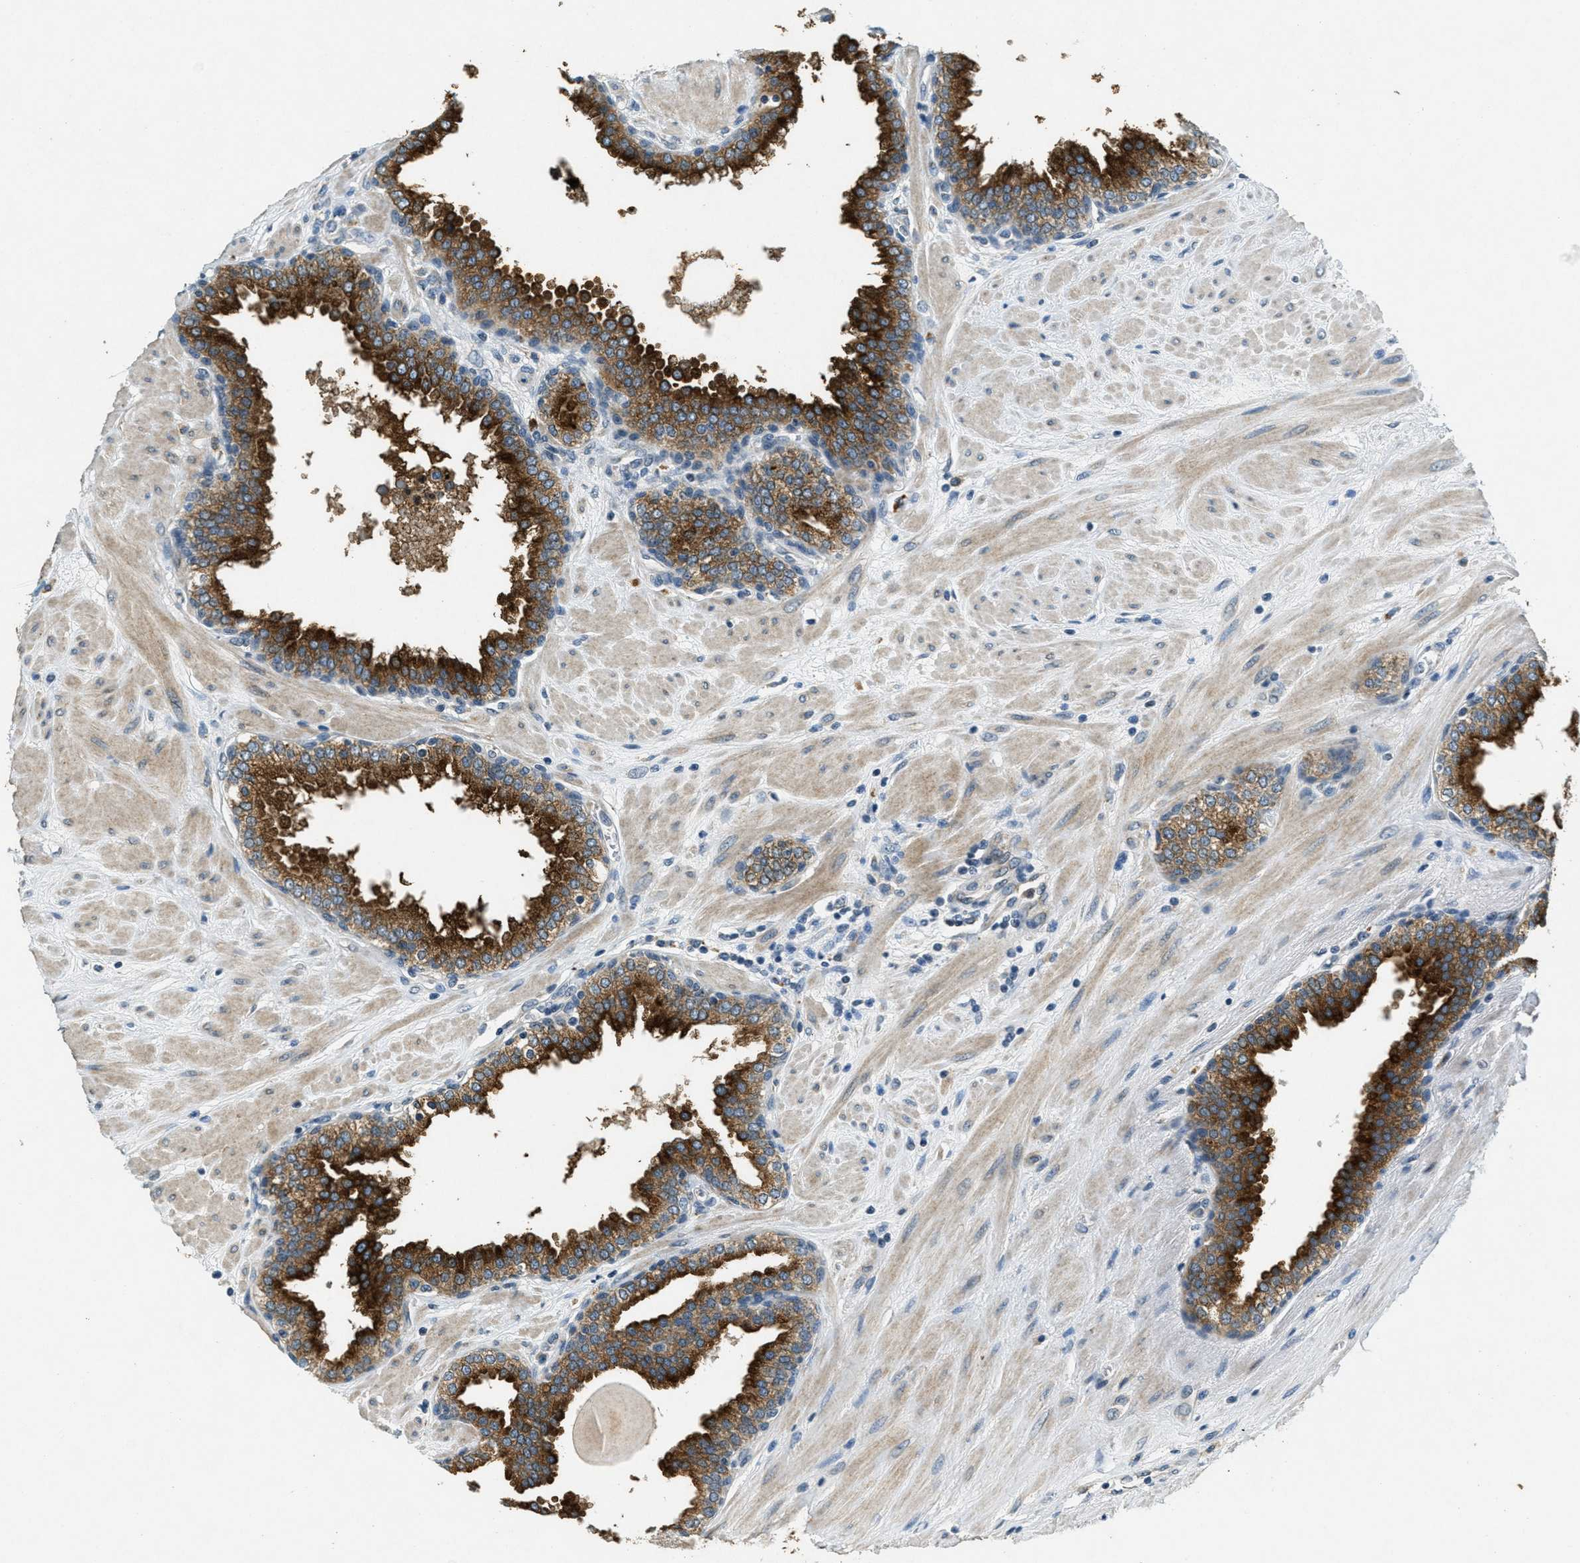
{"staining": {"intensity": "strong", "quantity": ">75%", "location": "cytoplasmic/membranous"}, "tissue": "prostate", "cell_type": "Glandular cells", "image_type": "normal", "snomed": [{"axis": "morphology", "description": "Normal tissue, NOS"}, {"axis": "topography", "description": "Prostate"}], "caption": "DAB immunohistochemical staining of unremarkable prostate shows strong cytoplasmic/membranous protein staining in approximately >75% of glandular cells. The staining was performed using DAB (3,3'-diaminobenzidine), with brown indicating positive protein expression. Nuclei are stained blue with hematoxylin.", "gene": "RAB3D", "patient": {"sex": "male", "age": 51}}